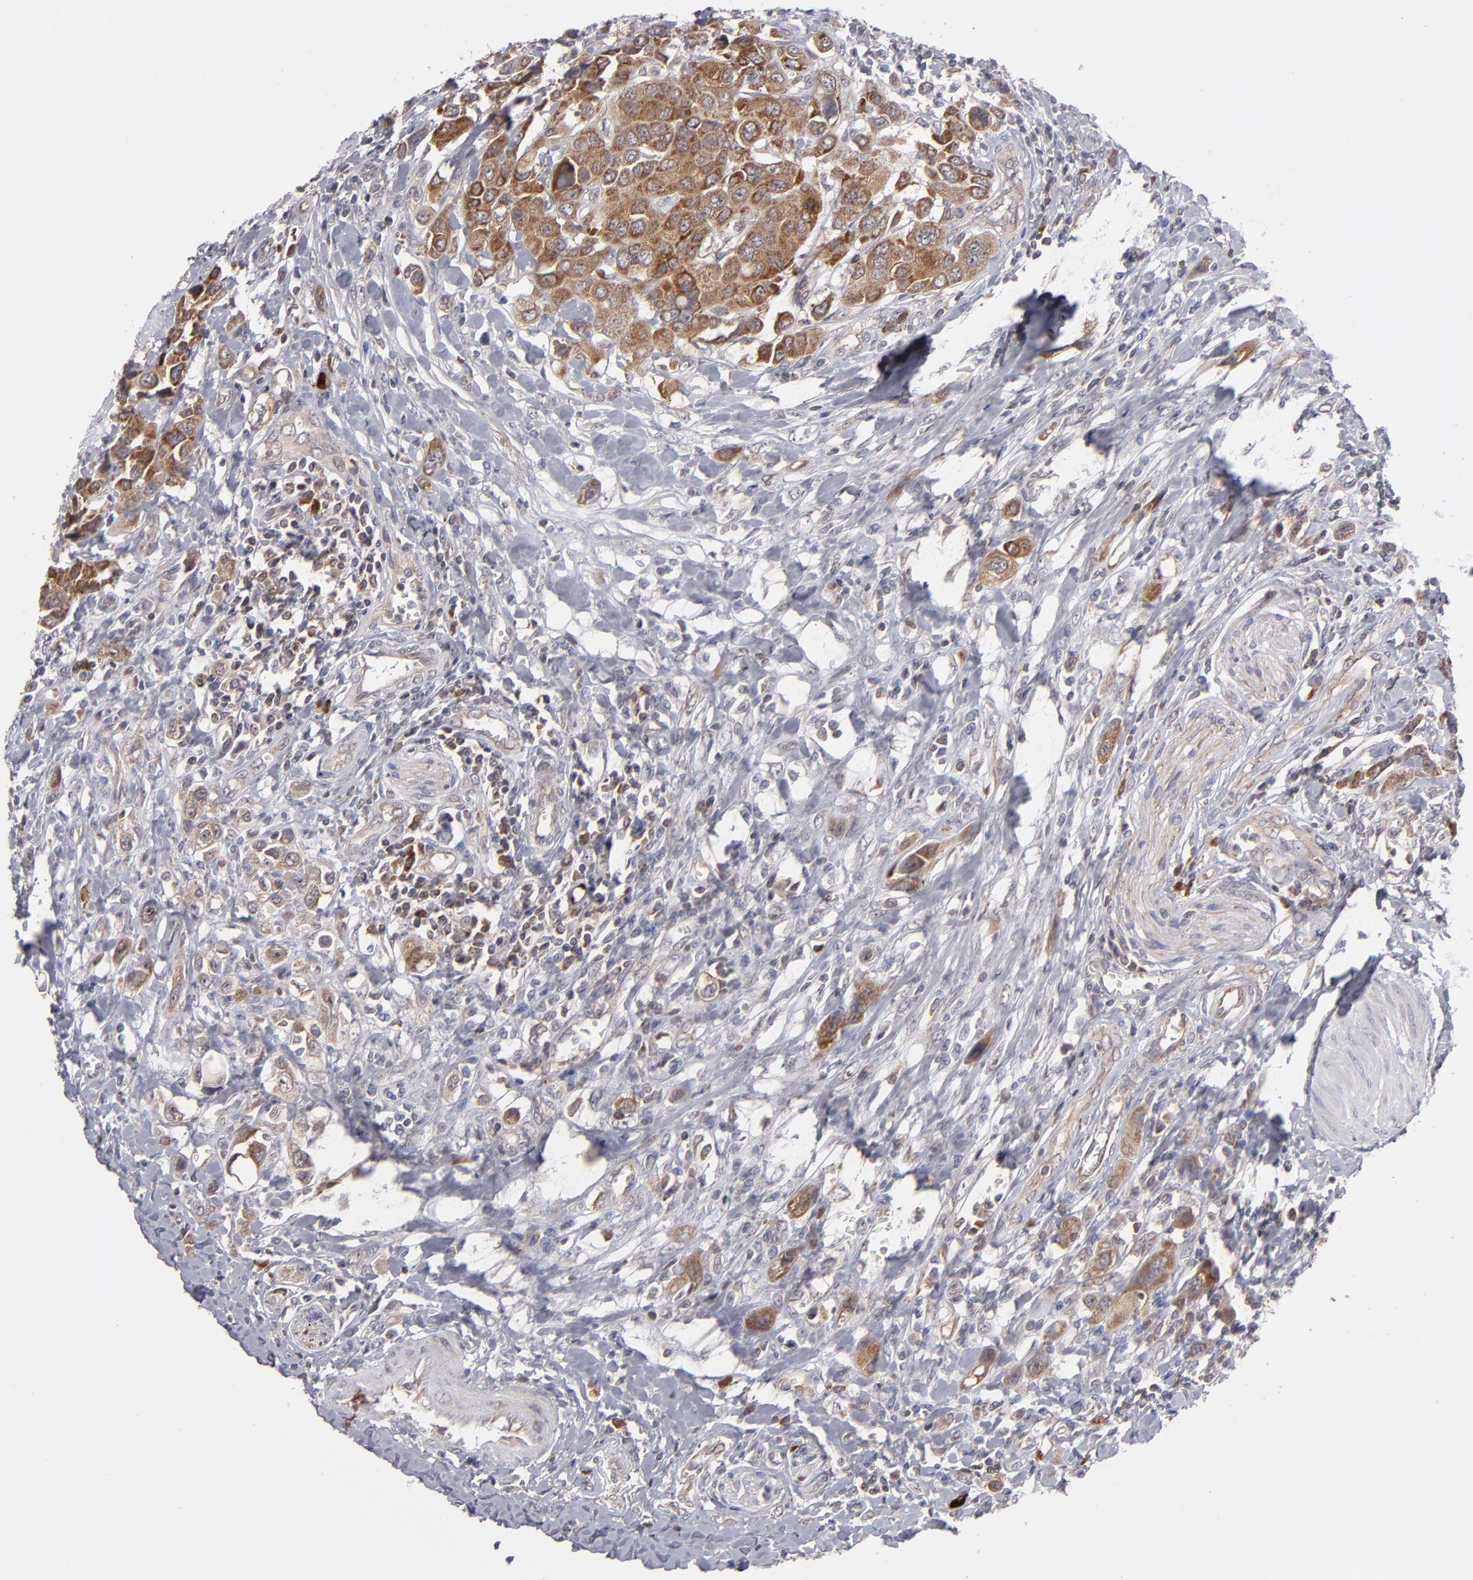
{"staining": {"intensity": "moderate", "quantity": ">75%", "location": "cytoplasmic/membranous"}, "tissue": "urothelial cancer", "cell_type": "Tumor cells", "image_type": "cancer", "snomed": [{"axis": "morphology", "description": "Urothelial carcinoma, High grade"}, {"axis": "topography", "description": "Urinary bladder"}], "caption": "The micrograph exhibits staining of urothelial cancer, revealing moderate cytoplasmic/membranous protein staining (brown color) within tumor cells. (Brightfield microscopy of DAB IHC at high magnification).", "gene": "GLCCI1", "patient": {"sex": "male", "age": 50}}